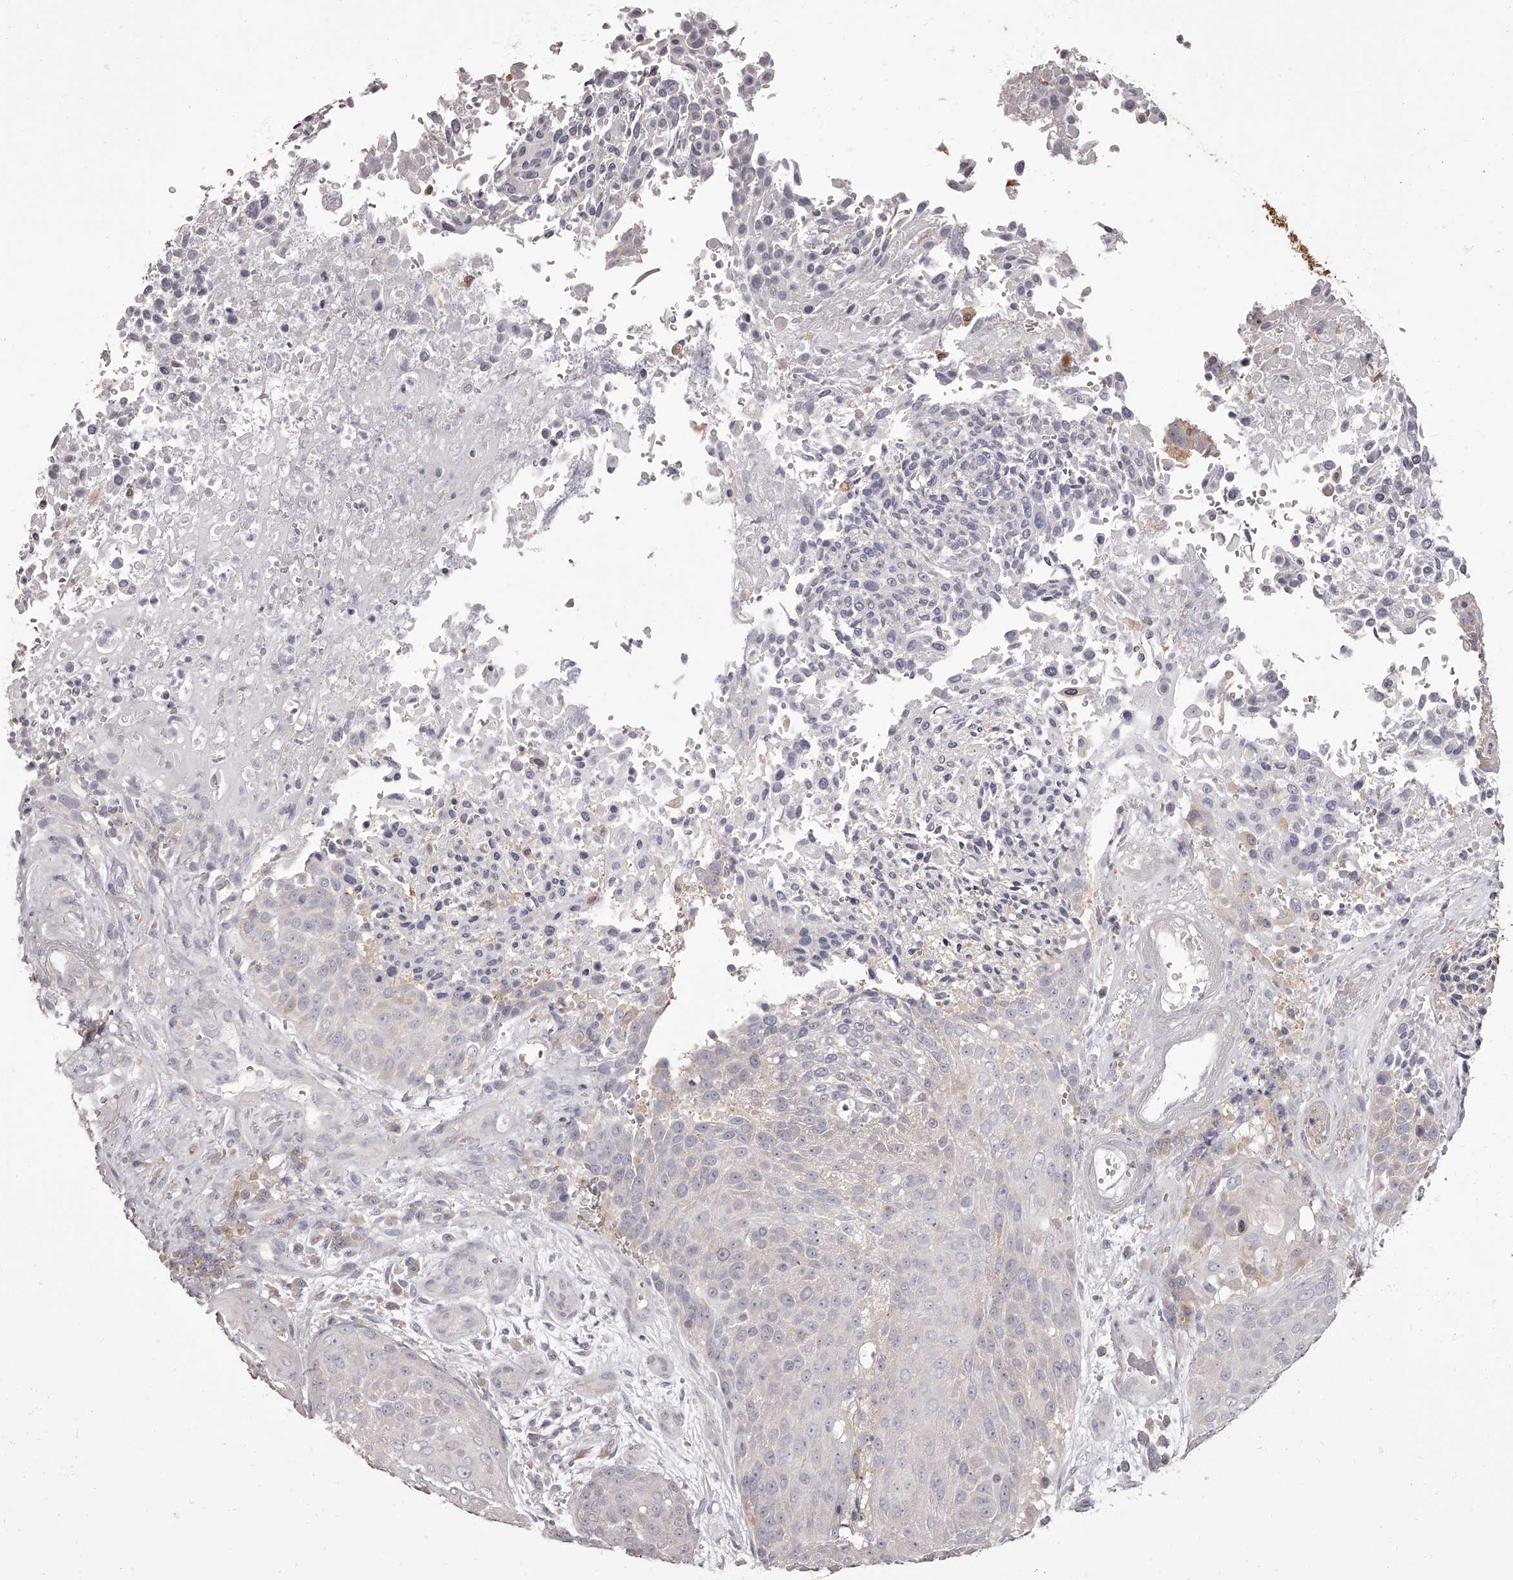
{"staining": {"intensity": "negative", "quantity": "none", "location": "none"}, "tissue": "urothelial cancer", "cell_type": "Tumor cells", "image_type": "cancer", "snomed": [{"axis": "morphology", "description": "Urothelial carcinoma, High grade"}, {"axis": "topography", "description": "Urinary bladder"}], "caption": "High power microscopy histopathology image of an immunohistochemistry image of urothelial cancer, revealing no significant positivity in tumor cells.", "gene": "APEH", "patient": {"sex": "female", "age": 63}}